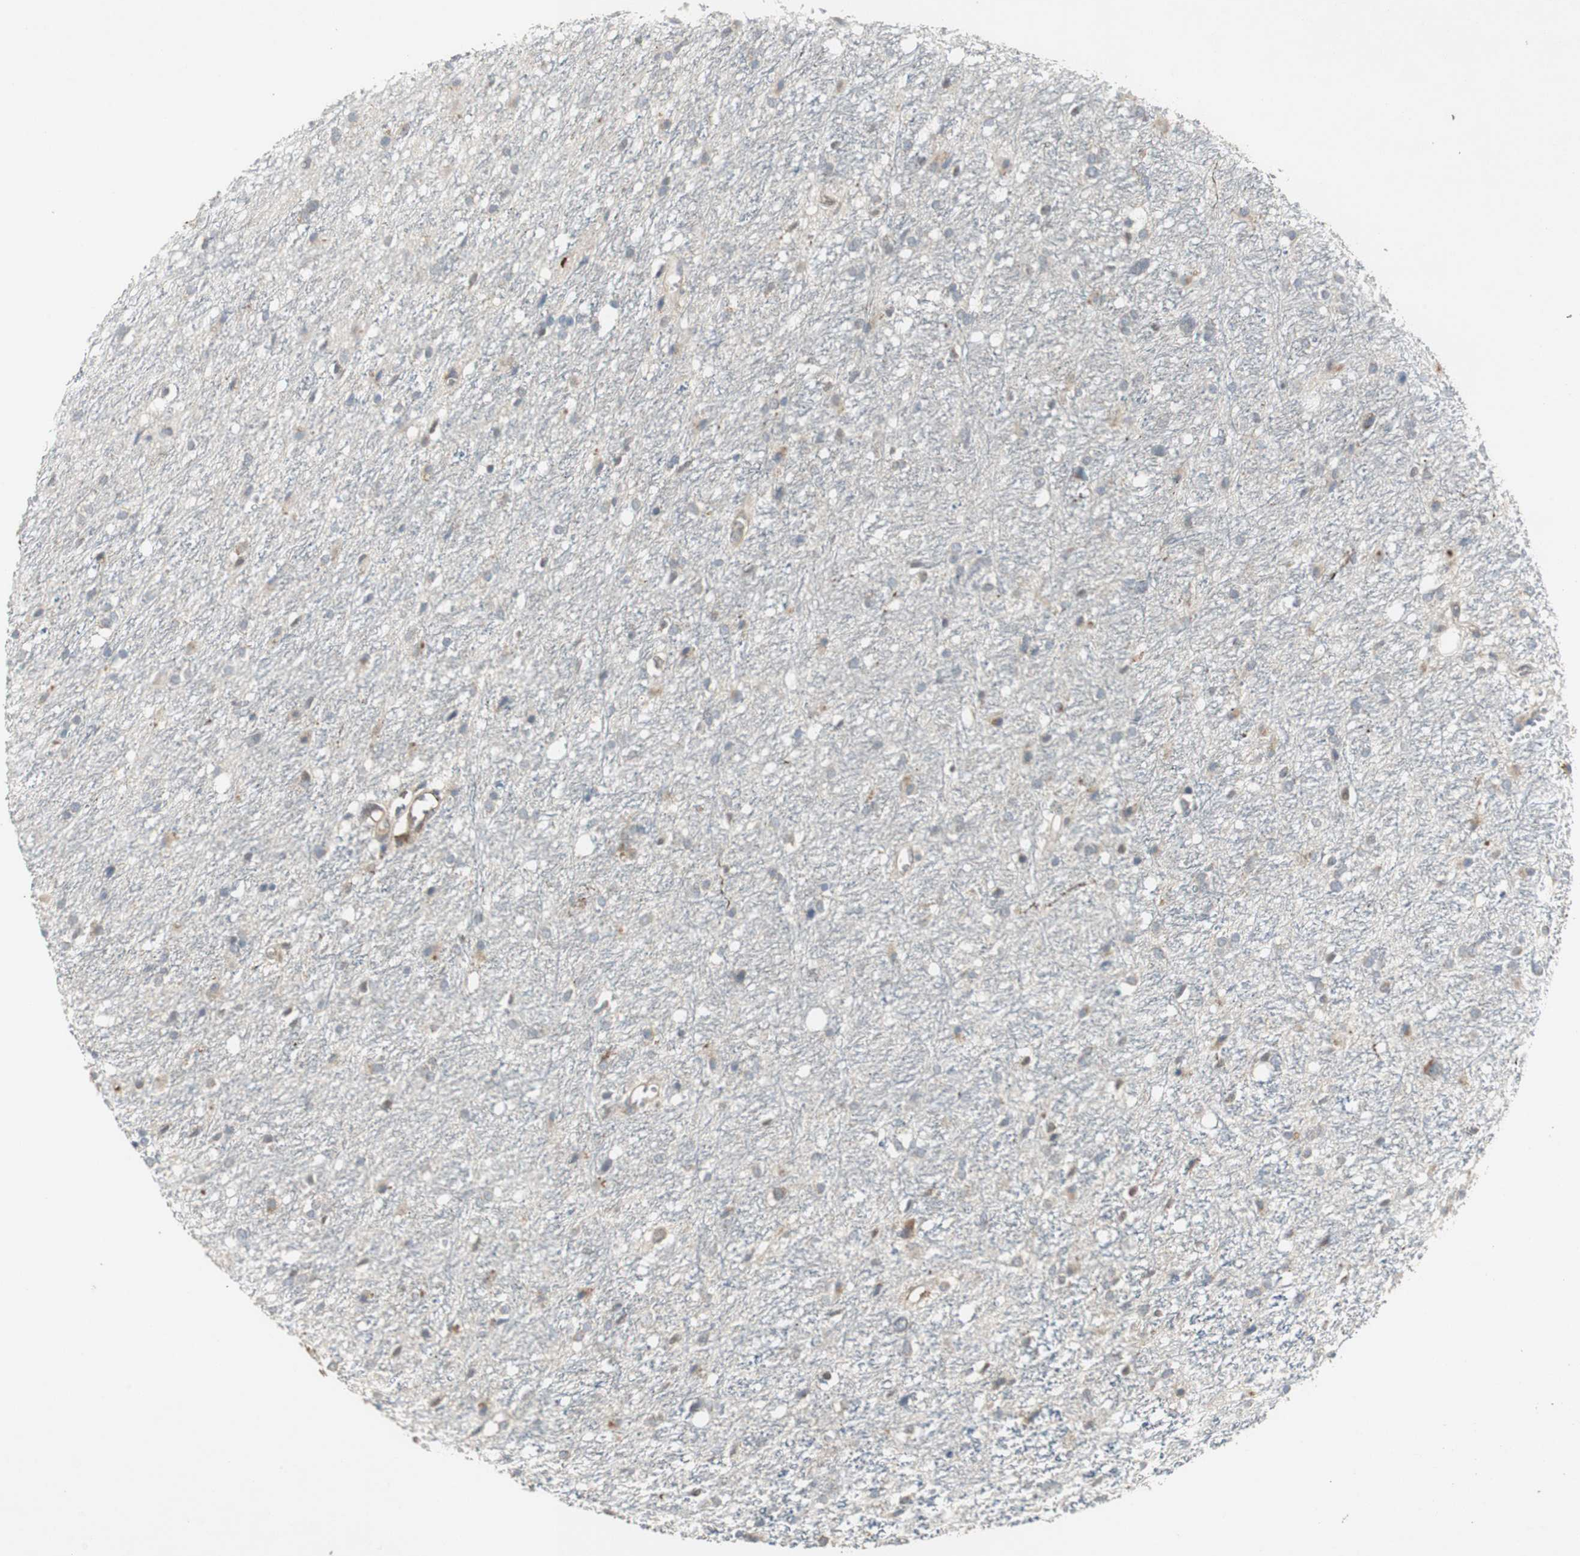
{"staining": {"intensity": "weak", "quantity": "25%-75%", "location": "cytoplasmic/membranous"}, "tissue": "glioma", "cell_type": "Tumor cells", "image_type": "cancer", "snomed": [{"axis": "morphology", "description": "Glioma, malignant, High grade"}, {"axis": "topography", "description": "Brain"}], "caption": "Immunohistochemistry (IHC) image of human malignant glioma (high-grade) stained for a protein (brown), which demonstrates low levels of weak cytoplasmic/membranous positivity in approximately 25%-75% of tumor cells.", "gene": "JTB", "patient": {"sex": "female", "age": 59}}